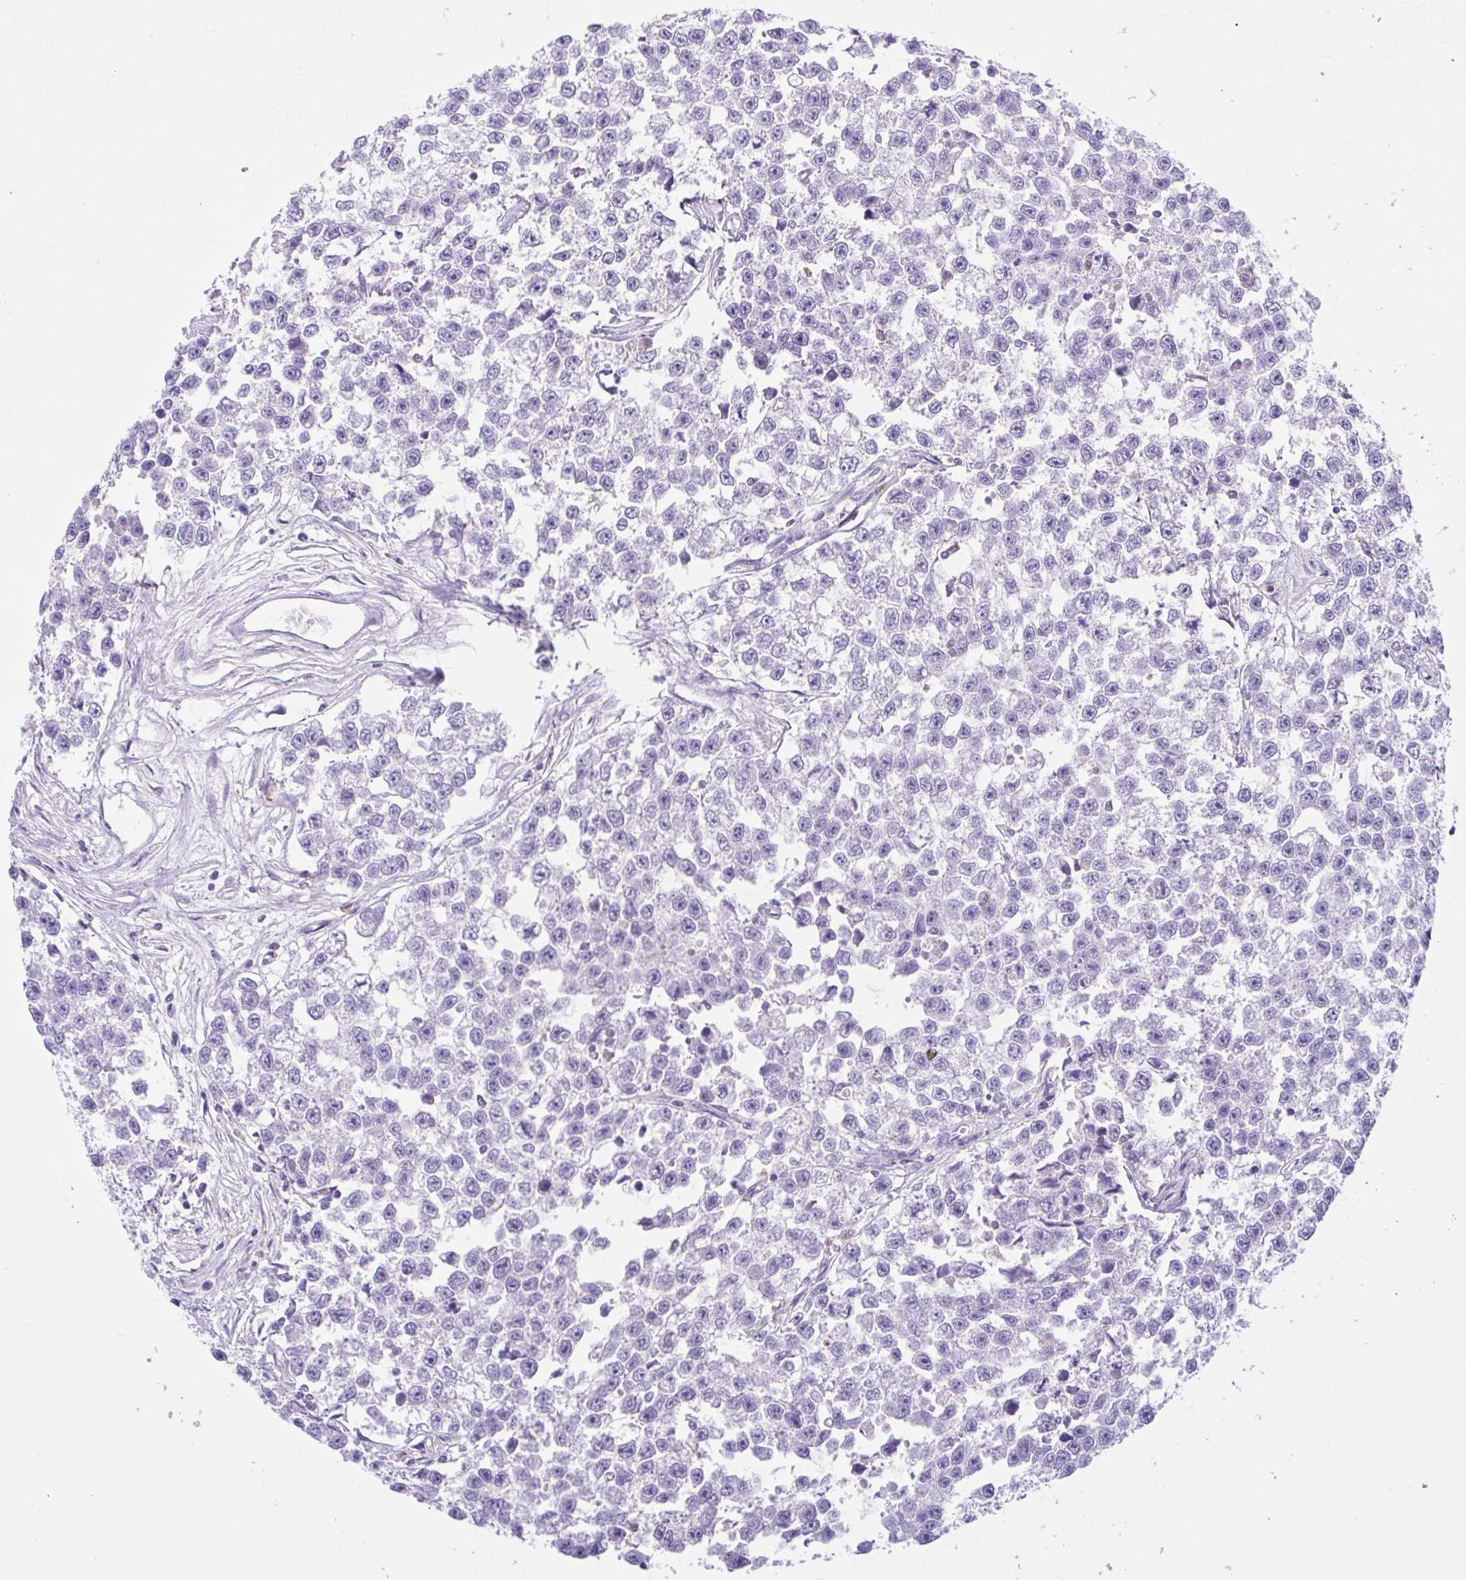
{"staining": {"intensity": "negative", "quantity": "none", "location": "none"}, "tissue": "testis cancer", "cell_type": "Tumor cells", "image_type": "cancer", "snomed": [{"axis": "morphology", "description": "Seminoma, NOS"}, {"axis": "topography", "description": "Testis"}], "caption": "Human seminoma (testis) stained for a protein using immunohistochemistry (IHC) shows no staining in tumor cells.", "gene": "PGLYRP1", "patient": {"sex": "male", "age": 26}}